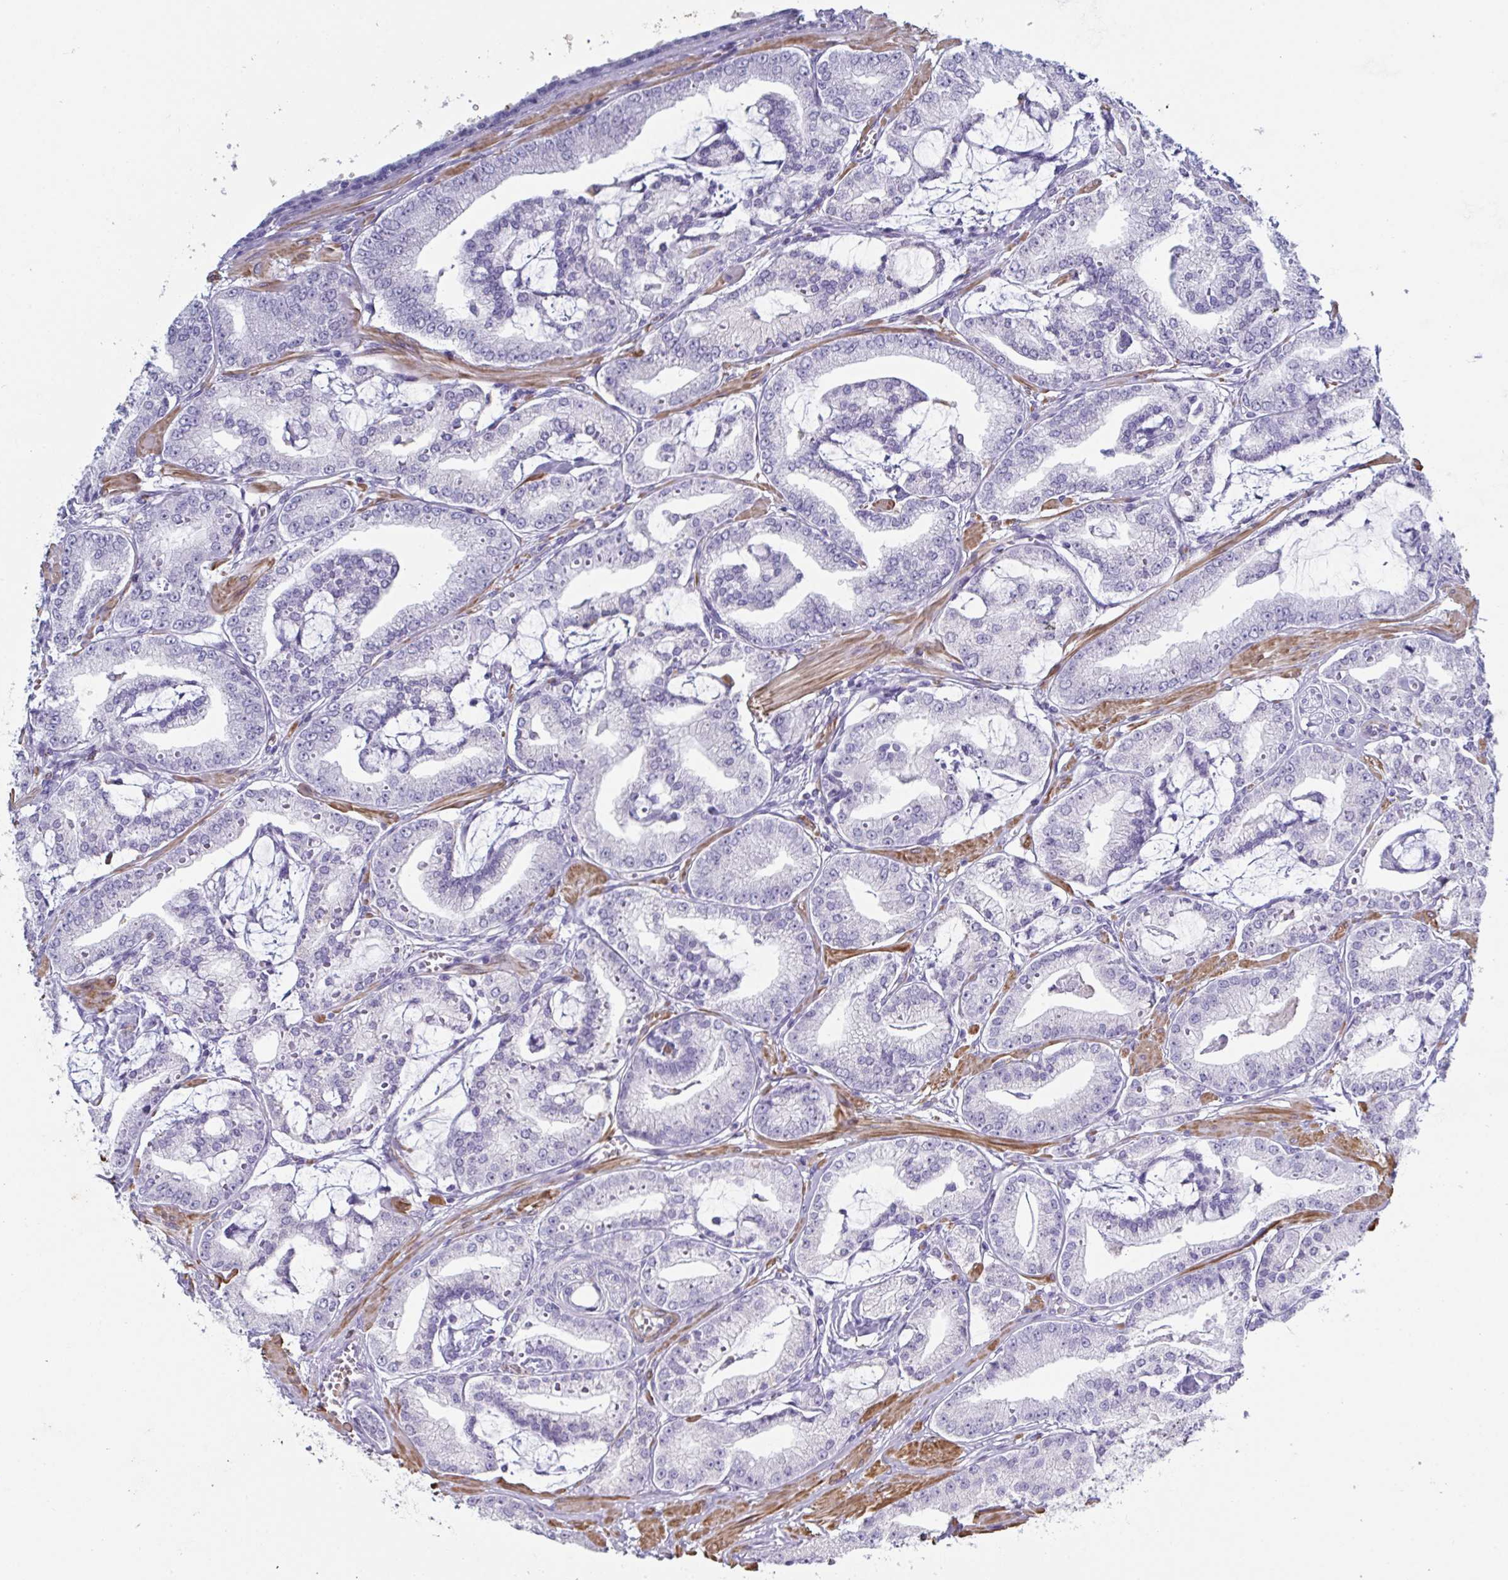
{"staining": {"intensity": "negative", "quantity": "none", "location": "none"}, "tissue": "prostate cancer", "cell_type": "Tumor cells", "image_type": "cancer", "snomed": [{"axis": "morphology", "description": "Adenocarcinoma, High grade"}, {"axis": "topography", "description": "Prostate"}], "caption": "The micrograph demonstrates no staining of tumor cells in adenocarcinoma (high-grade) (prostate).", "gene": "OR5P3", "patient": {"sex": "male", "age": 71}}